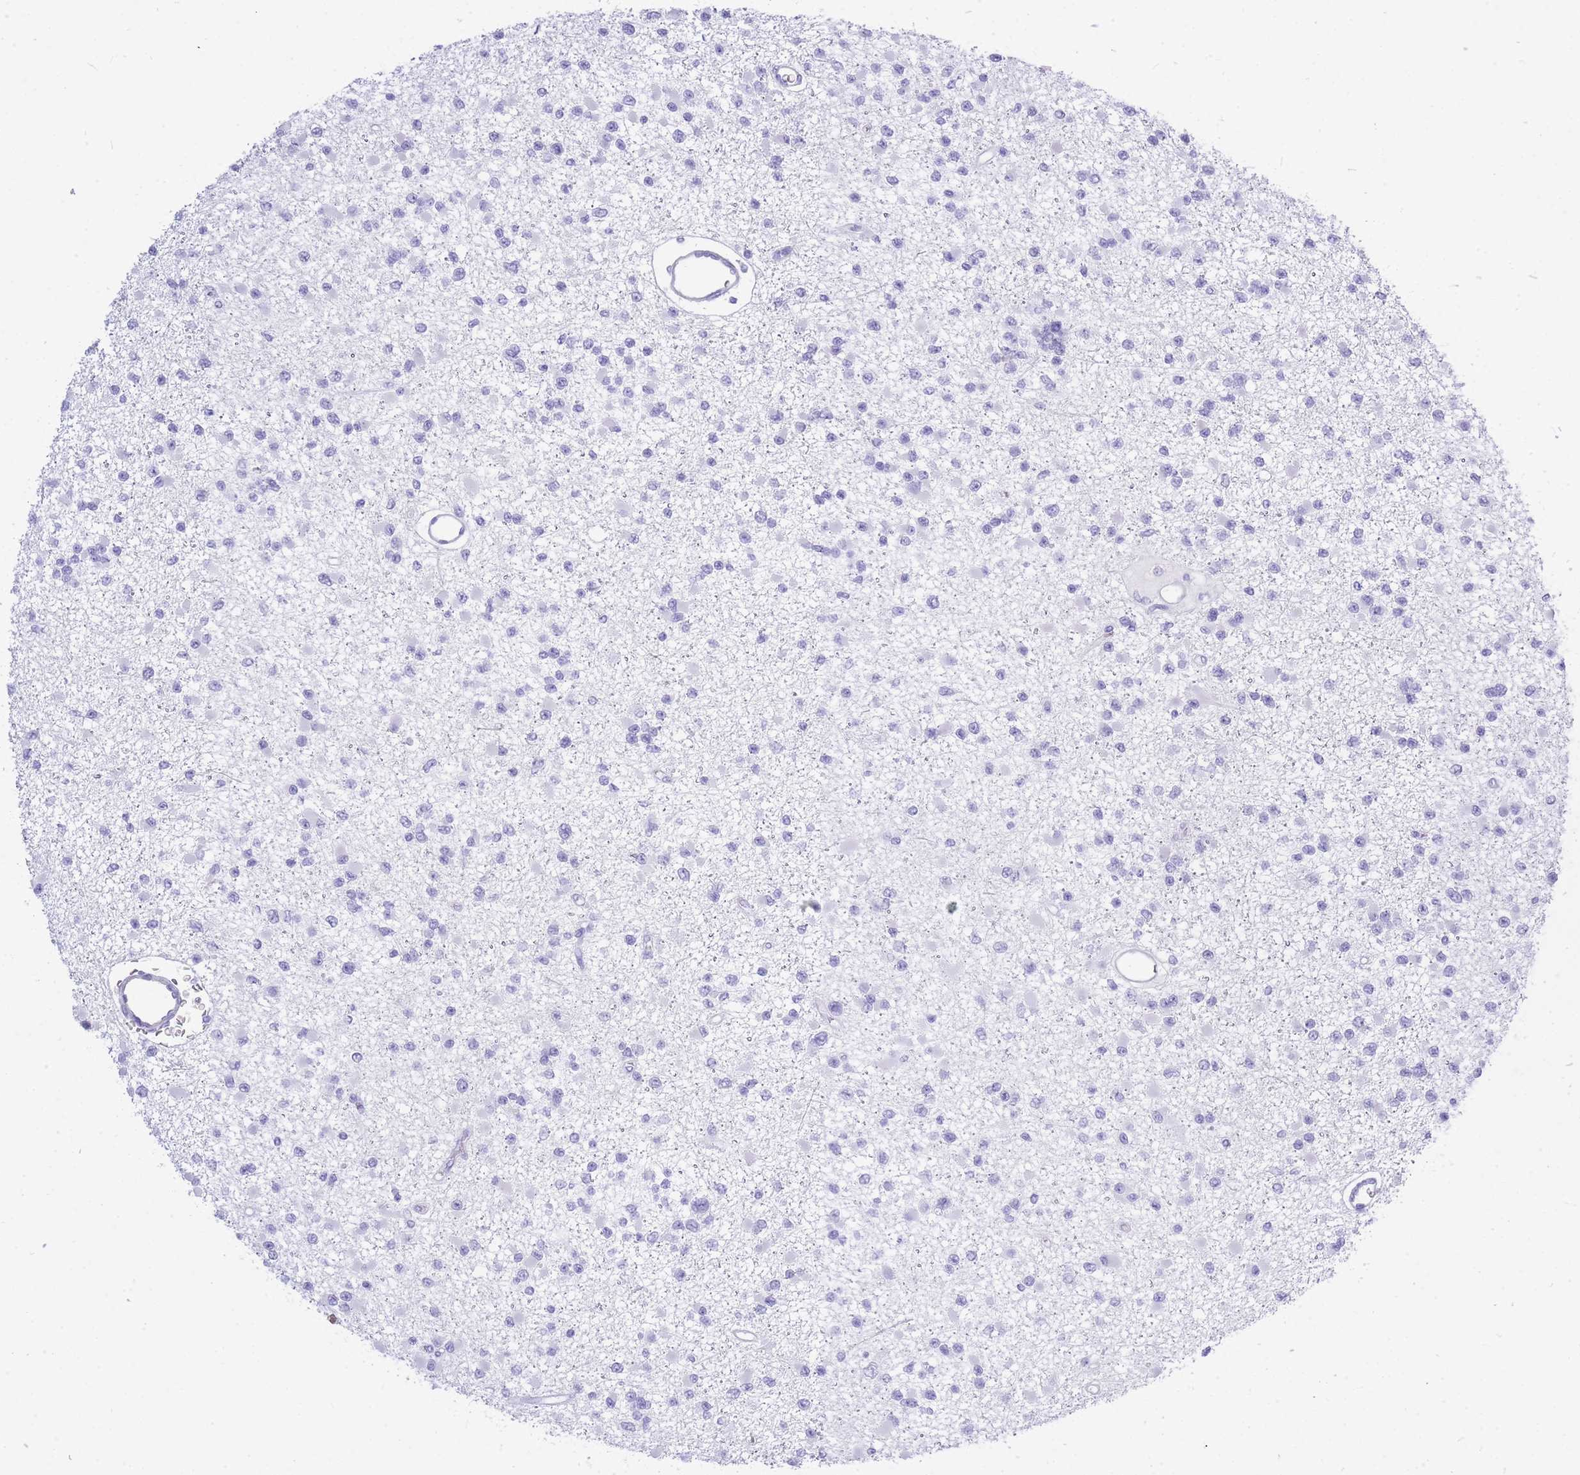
{"staining": {"intensity": "negative", "quantity": "none", "location": "none"}, "tissue": "glioma", "cell_type": "Tumor cells", "image_type": "cancer", "snomed": [{"axis": "morphology", "description": "Glioma, malignant, Low grade"}, {"axis": "topography", "description": "Brain"}], "caption": "A photomicrograph of glioma stained for a protein reveals no brown staining in tumor cells. The staining was performed using DAB to visualize the protein expression in brown, while the nuclei were stained in blue with hematoxylin (Magnification: 20x).", "gene": "ZFP62", "patient": {"sex": "female", "age": 22}}